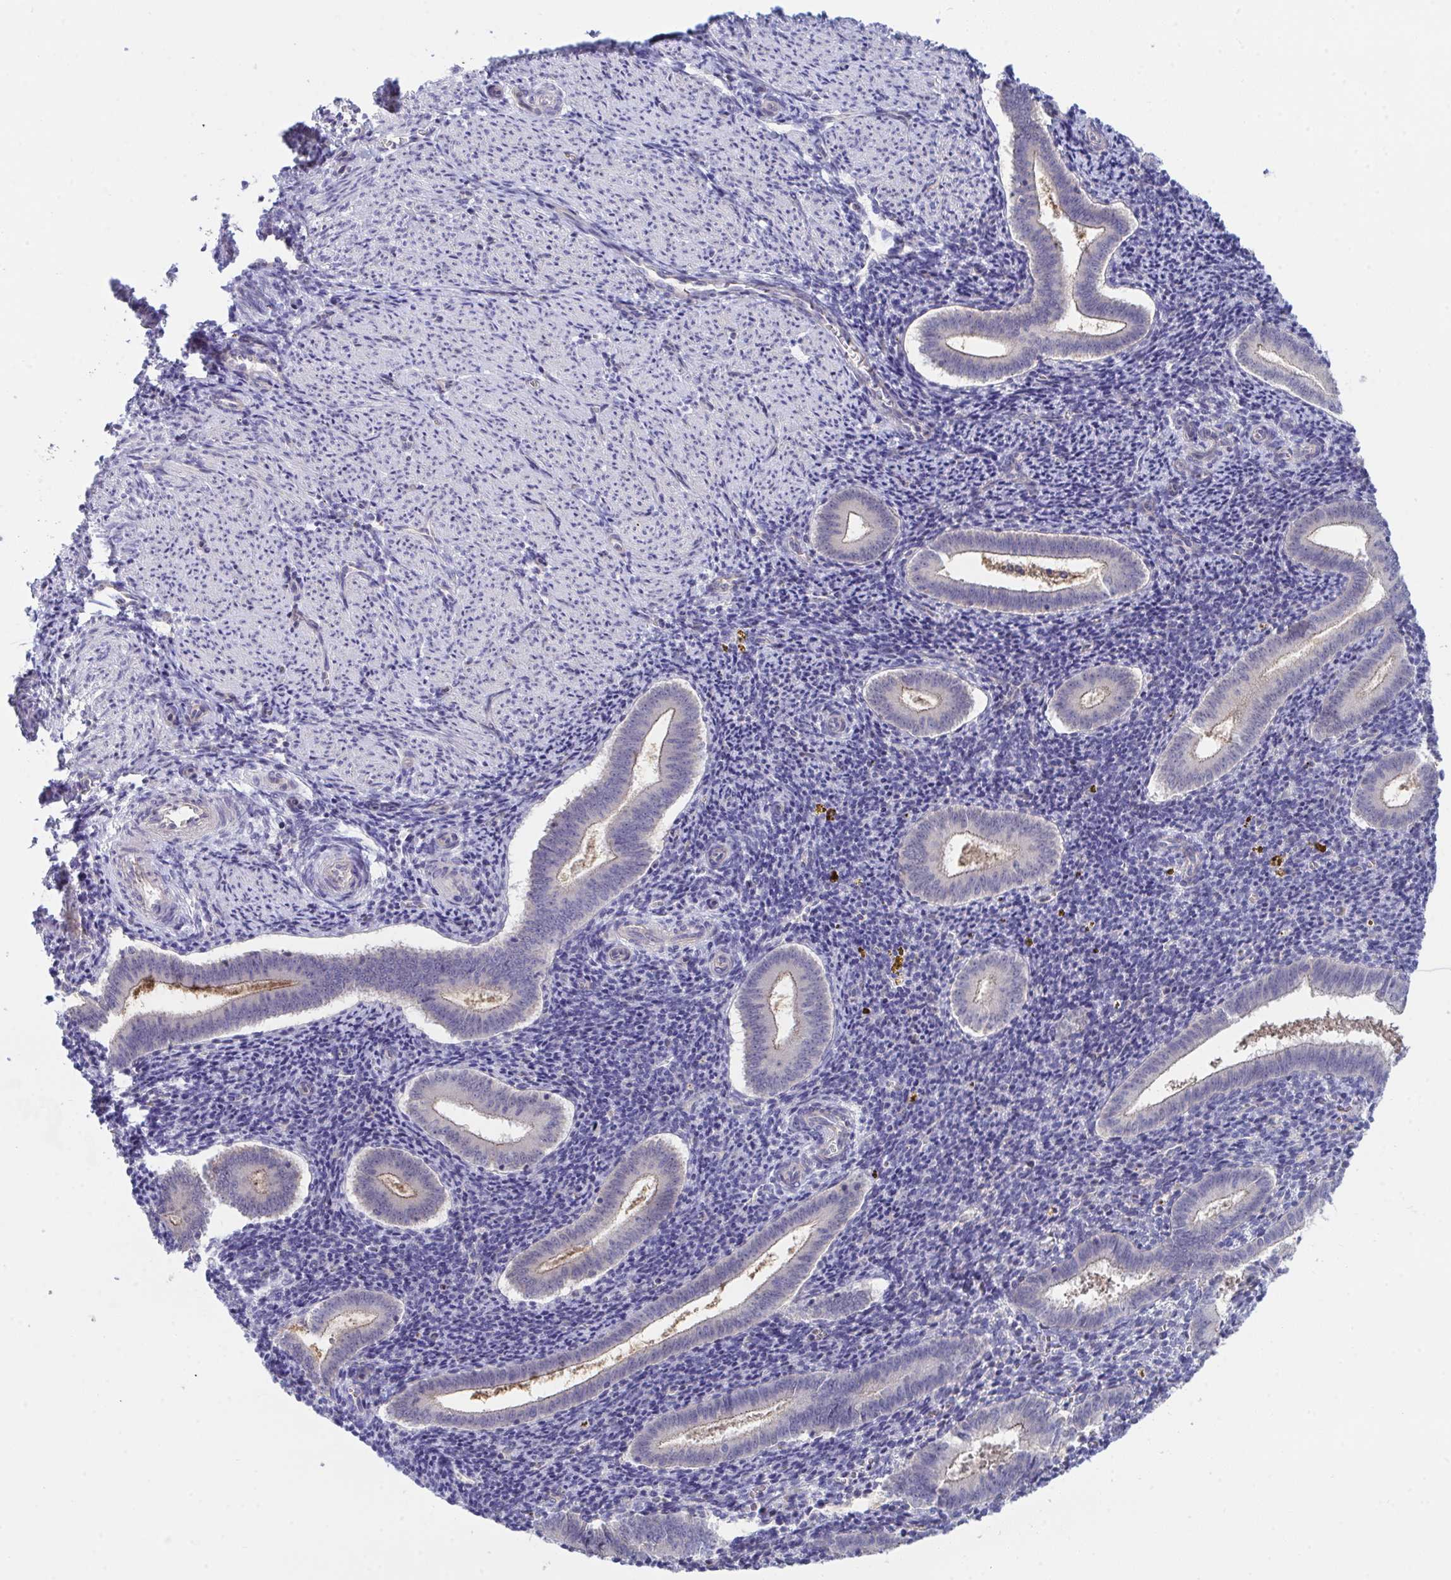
{"staining": {"intensity": "negative", "quantity": "none", "location": "none"}, "tissue": "endometrium", "cell_type": "Cells in endometrial stroma", "image_type": "normal", "snomed": [{"axis": "morphology", "description": "Normal tissue, NOS"}, {"axis": "topography", "description": "Endometrium"}], "caption": "Immunohistochemistry of benign endometrium exhibits no positivity in cells in endometrial stroma.", "gene": "P2RX3", "patient": {"sex": "female", "age": 25}}